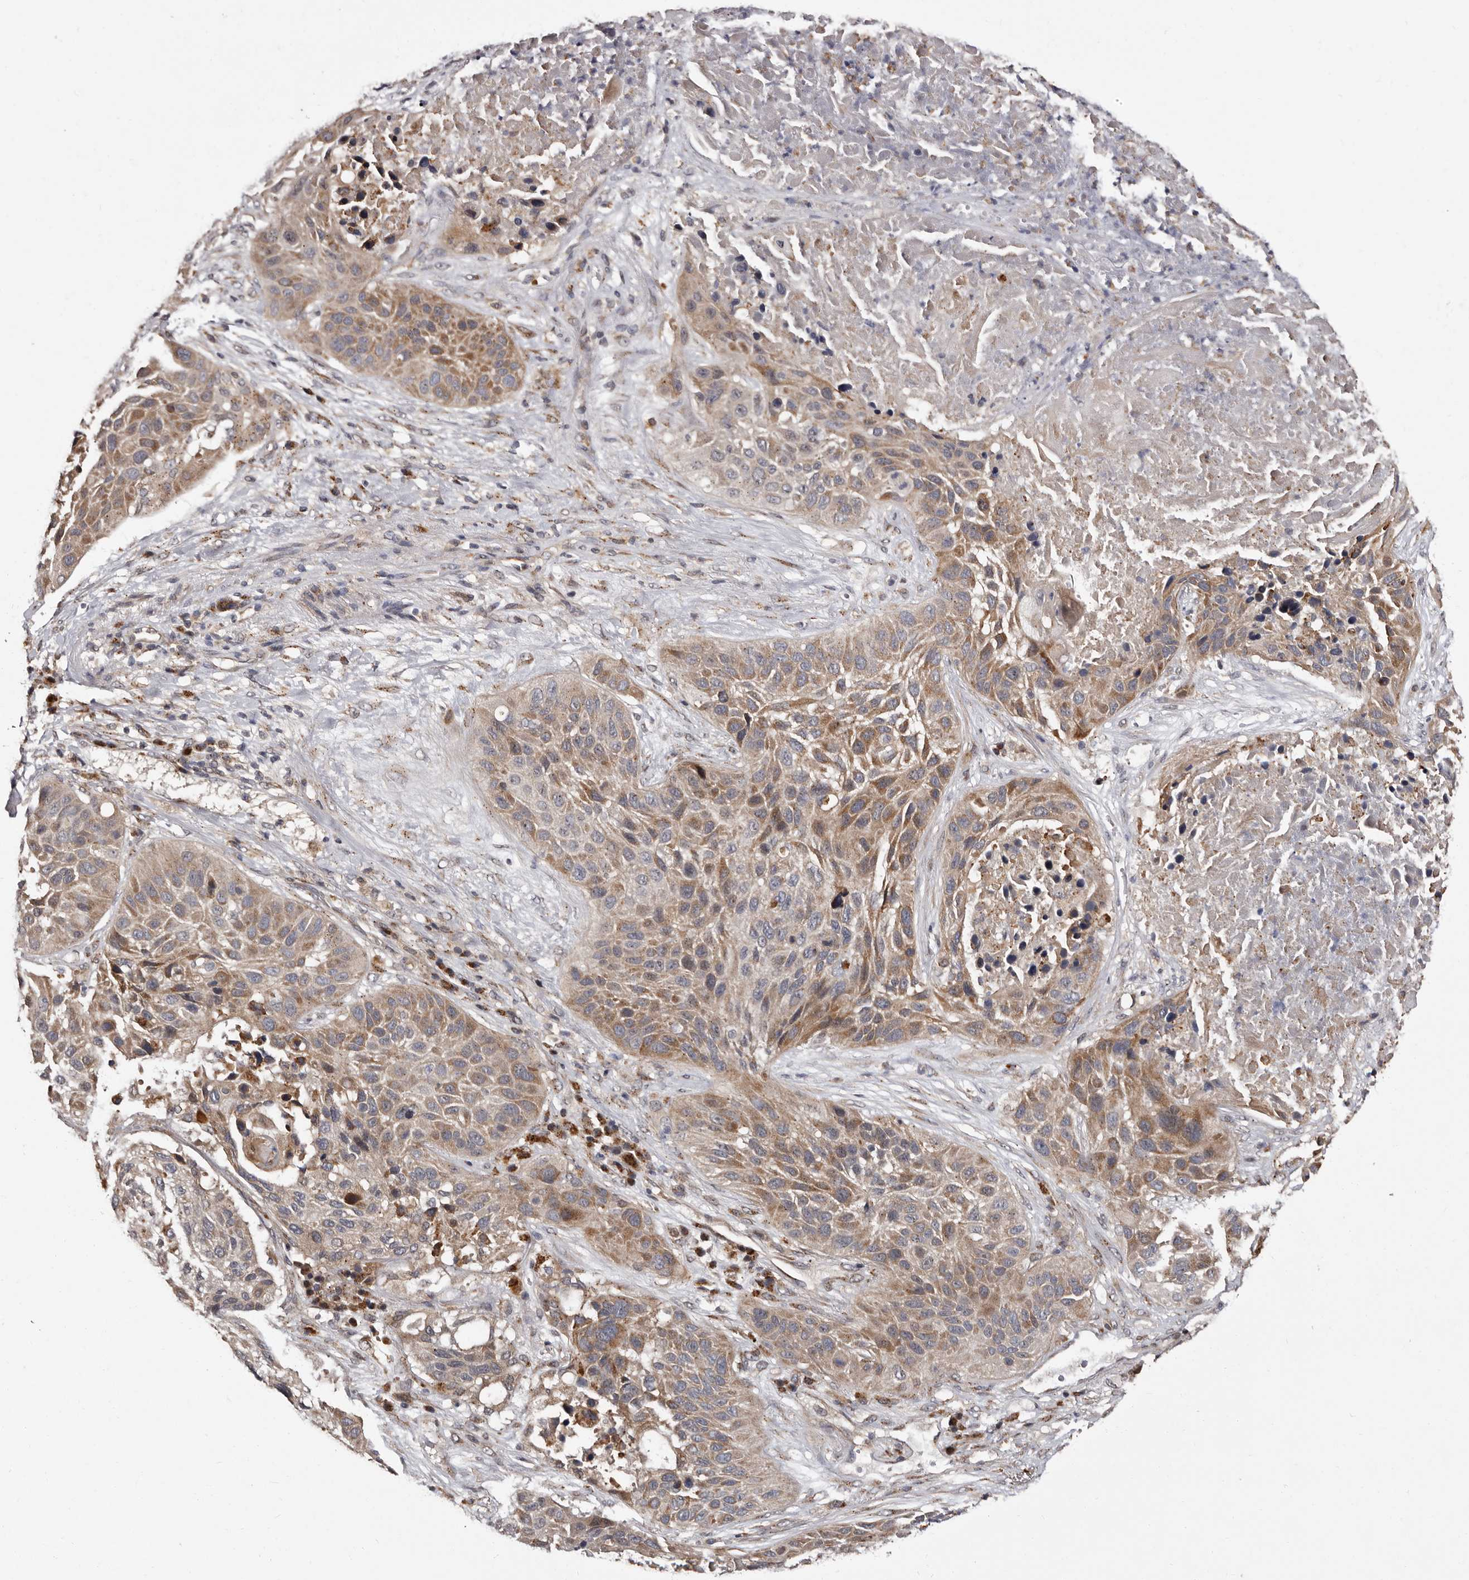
{"staining": {"intensity": "moderate", "quantity": ">75%", "location": "cytoplasmic/membranous"}, "tissue": "lung cancer", "cell_type": "Tumor cells", "image_type": "cancer", "snomed": [{"axis": "morphology", "description": "Squamous cell carcinoma, NOS"}, {"axis": "topography", "description": "Lung"}], "caption": "IHC photomicrograph of human lung squamous cell carcinoma stained for a protein (brown), which shows medium levels of moderate cytoplasmic/membranous positivity in about >75% of tumor cells.", "gene": "DNPH1", "patient": {"sex": "male", "age": 57}}